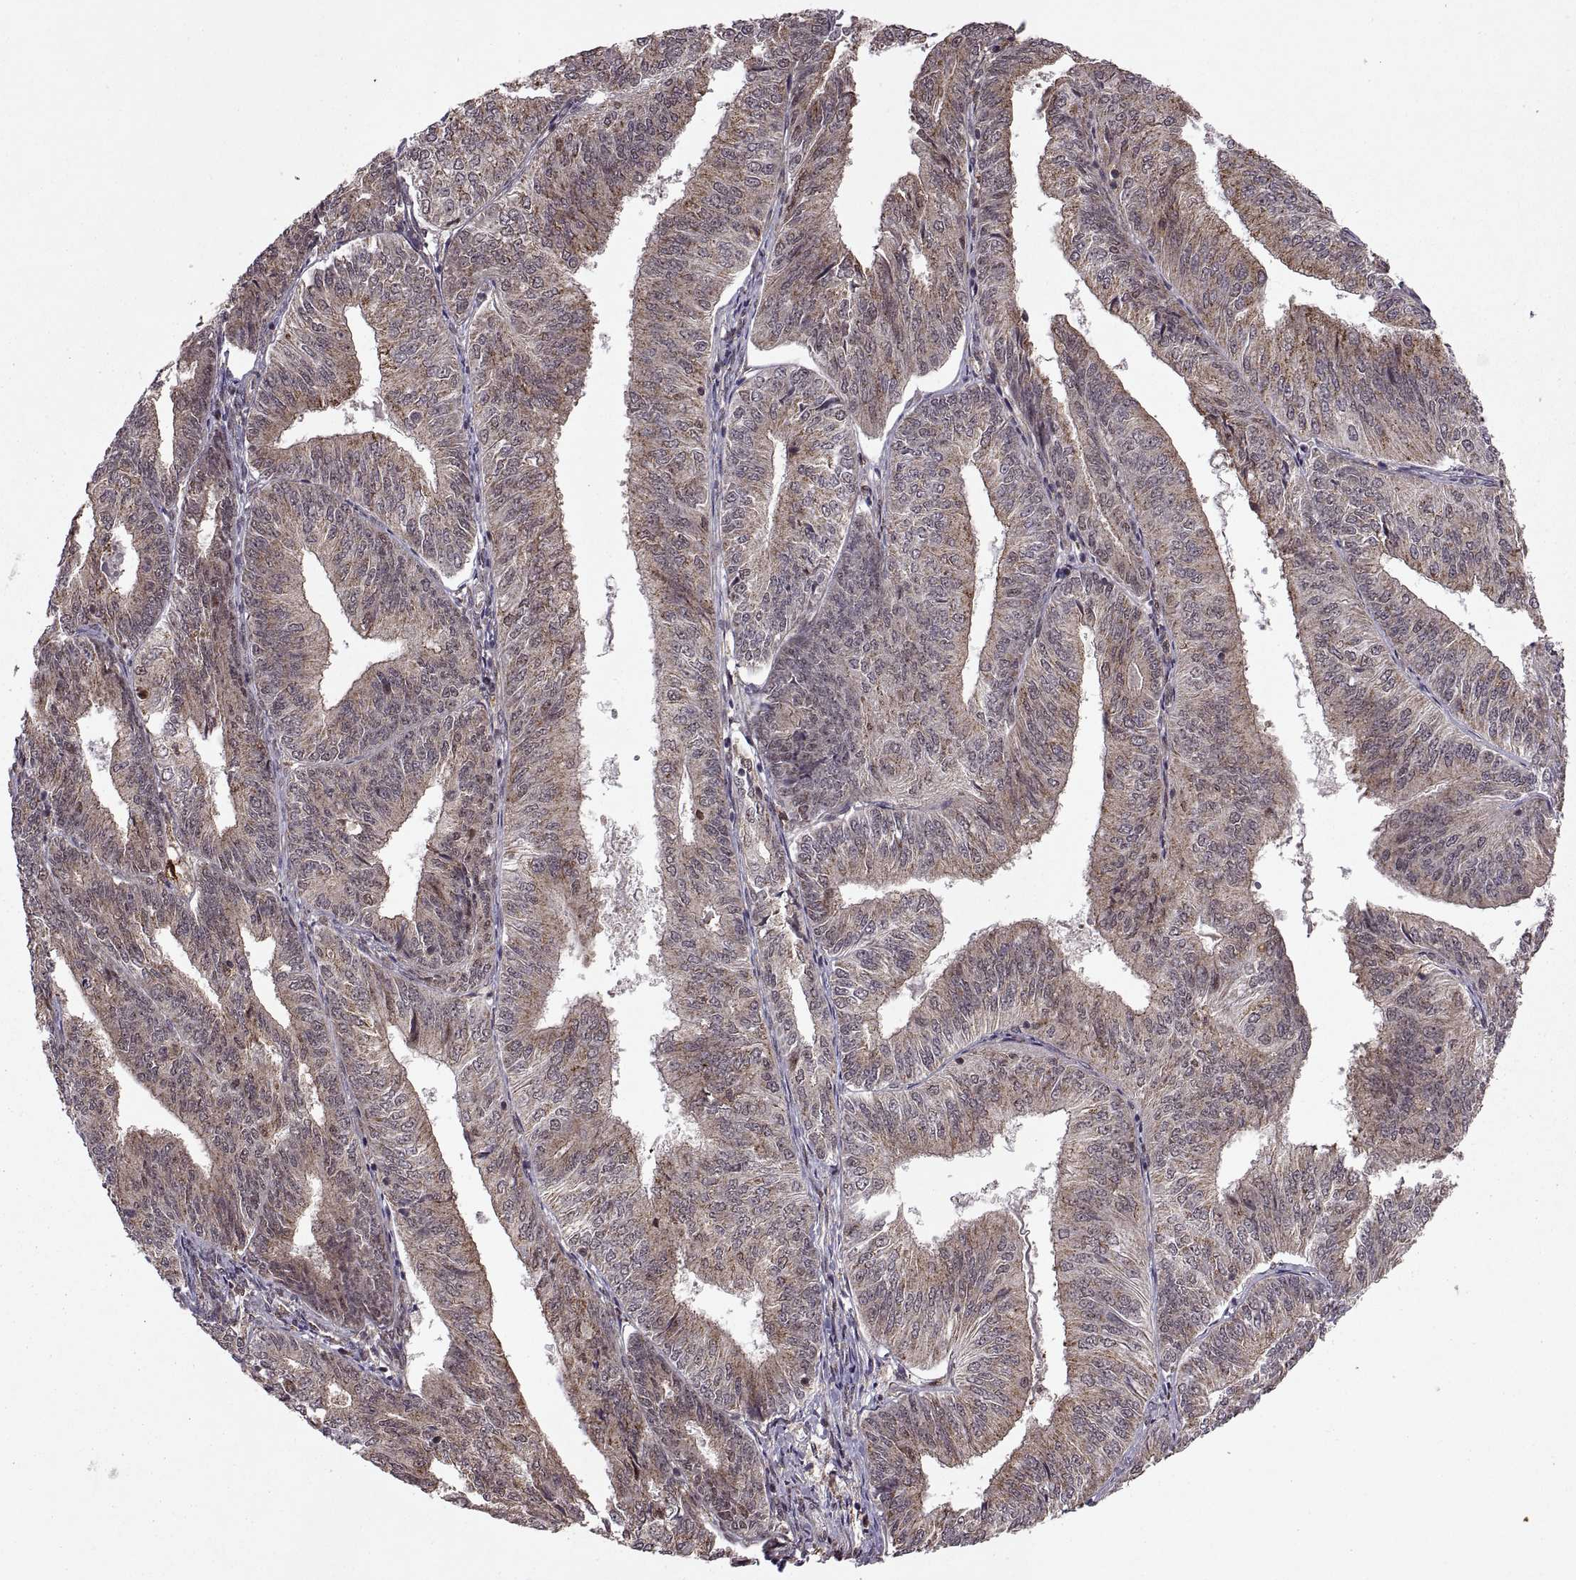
{"staining": {"intensity": "weak", "quantity": "25%-75%", "location": "cytoplasmic/membranous"}, "tissue": "endometrial cancer", "cell_type": "Tumor cells", "image_type": "cancer", "snomed": [{"axis": "morphology", "description": "Adenocarcinoma, NOS"}, {"axis": "topography", "description": "Endometrium"}], "caption": "Immunohistochemistry of endometrial cancer (adenocarcinoma) reveals low levels of weak cytoplasmic/membranous positivity in approximately 25%-75% of tumor cells.", "gene": "PTOV1", "patient": {"sex": "female", "age": 58}}